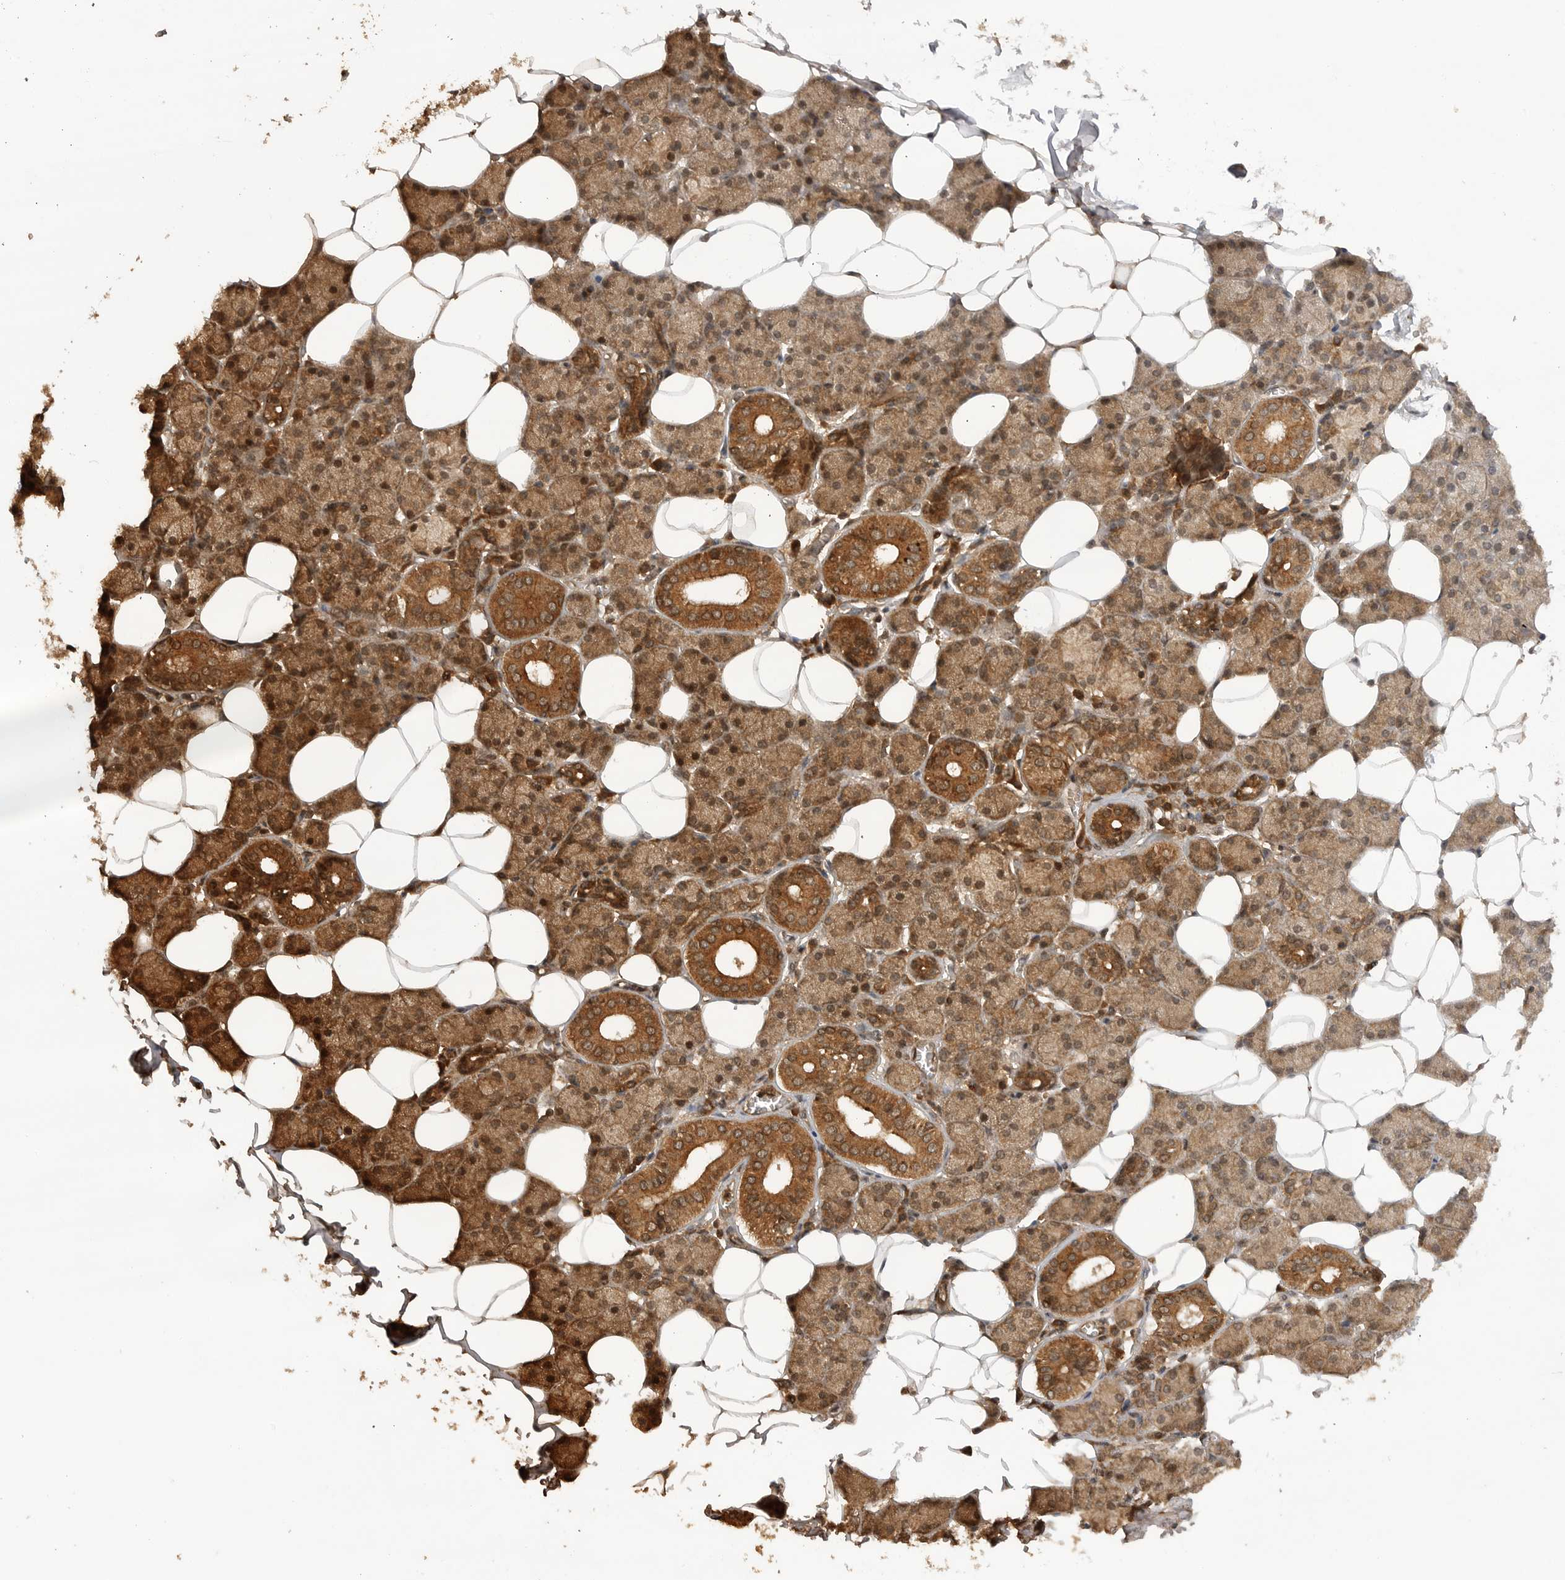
{"staining": {"intensity": "strong", "quantity": ">75%", "location": "cytoplasmic/membranous"}, "tissue": "salivary gland", "cell_type": "Glandular cells", "image_type": "normal", "snomed": [{"axis": "morphology", "description": "Normal tissue, NOS"}, {"axis": "topography", "description": "Salivary gland"}], "caption": "Protein expression analysis of unremarkable human salivary gland reveals strong cytoplasmic/membranous positivity in approximately >75% of glandular cells. The staining was performed using DAB (3,3'-diaminobenzidine), with brown indicating positive protein expression. Nuclei are stained blue with hematoxylin.", "gene": "PRDX4", "patient": {"sex": "female", "age": 33}}